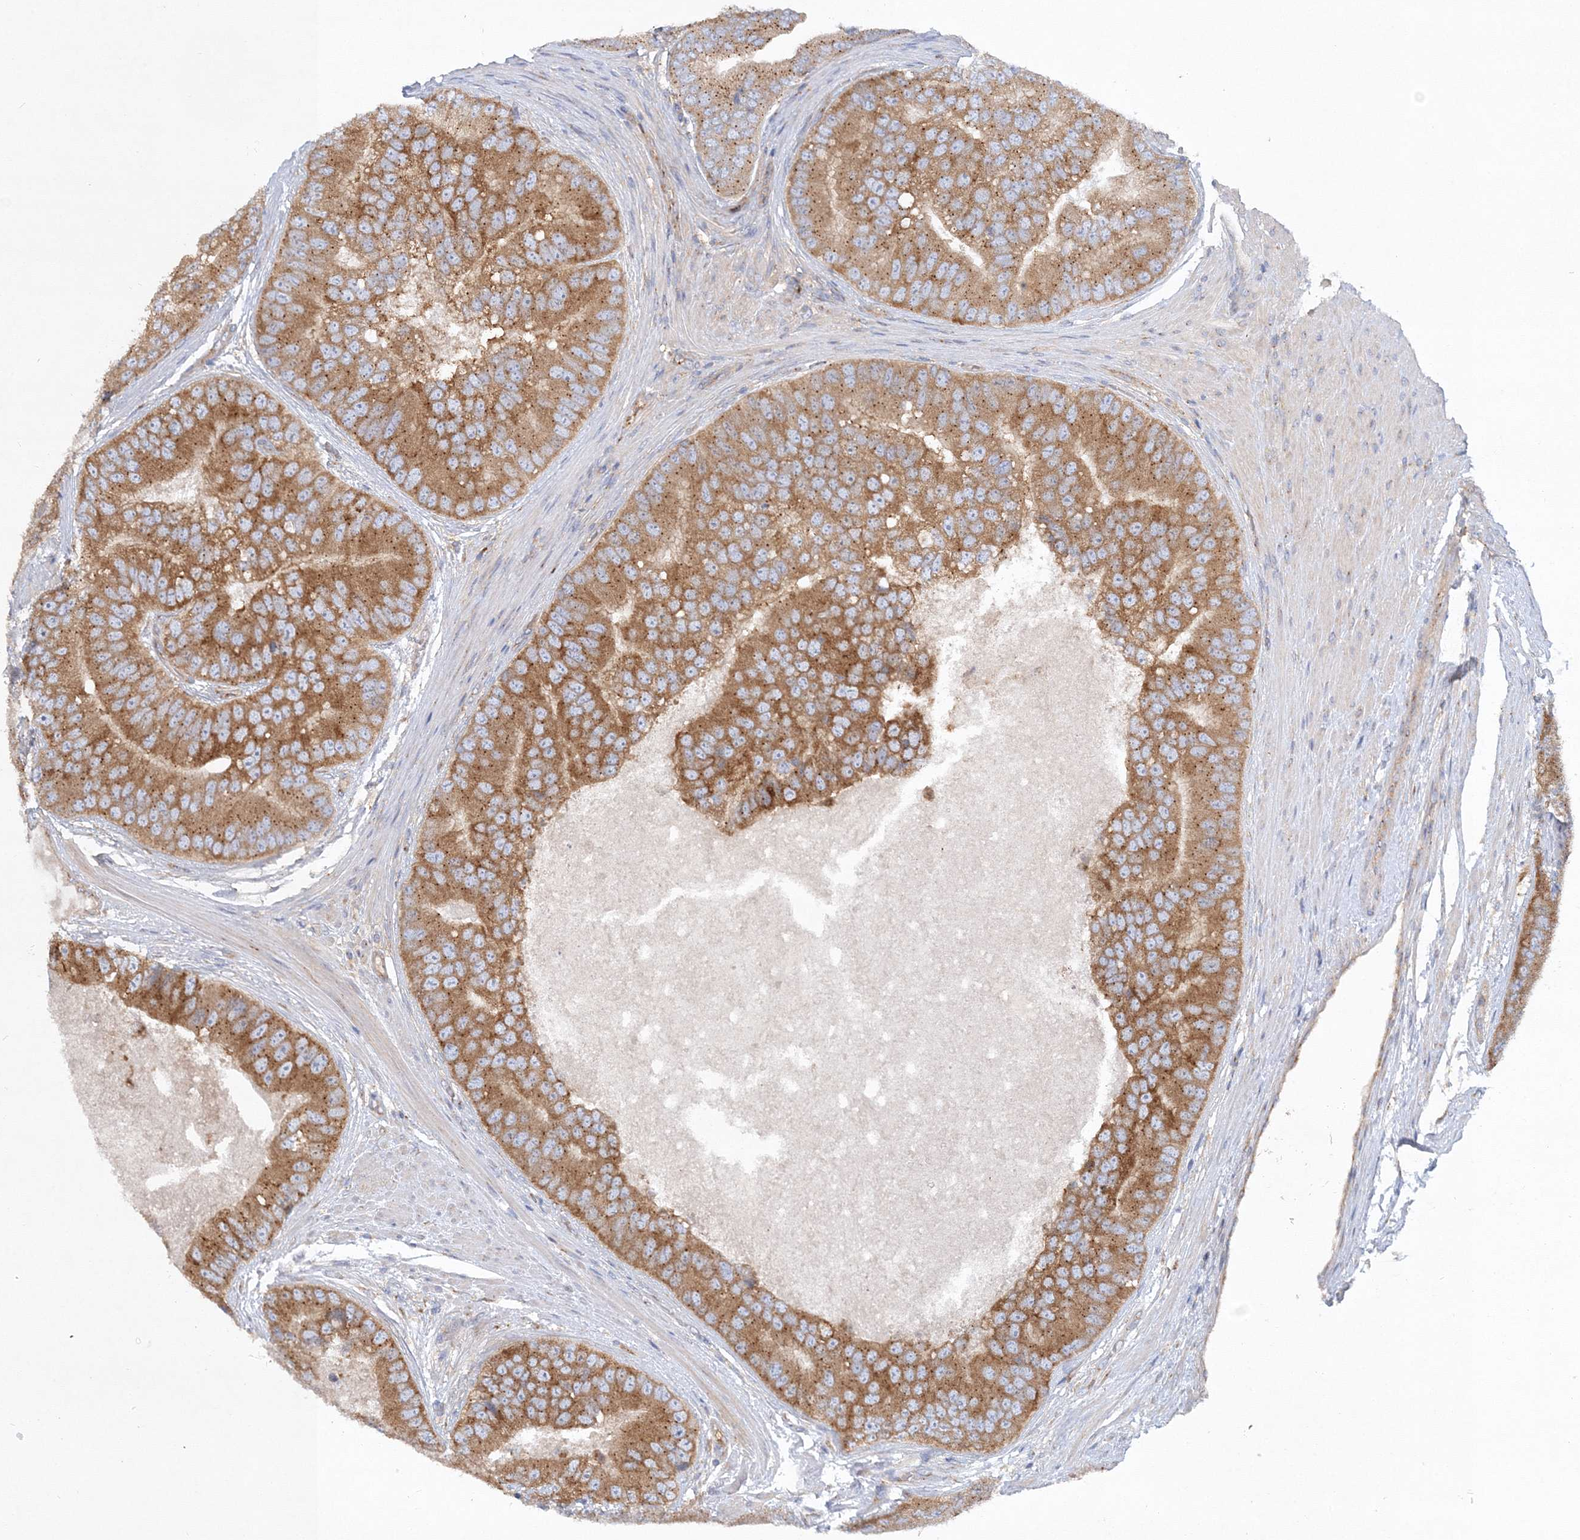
{"staining": {"intensity": "strong", "quantity": ">75%", "location": "cytoplasmic/membranous"}, "tissue": "prostate cancer", "cell_type": "Tumor cells", "image_type": "cancer", "snomed": [{"axis": "morphology", "description": "Adenocarcinoma, High grade"}, {"axis": "topography", "description": "Prostate"}], "caption": "Approximately >75% of tumor cells in prostate cancer (adenocarcinoma (high-grade)) display strong cytoplasmic/membranous protein positivity as visualized by brown immunohistochemical staining.", "gene": "SEC23IP", "patient": {"sex": "male", "age": 70}}